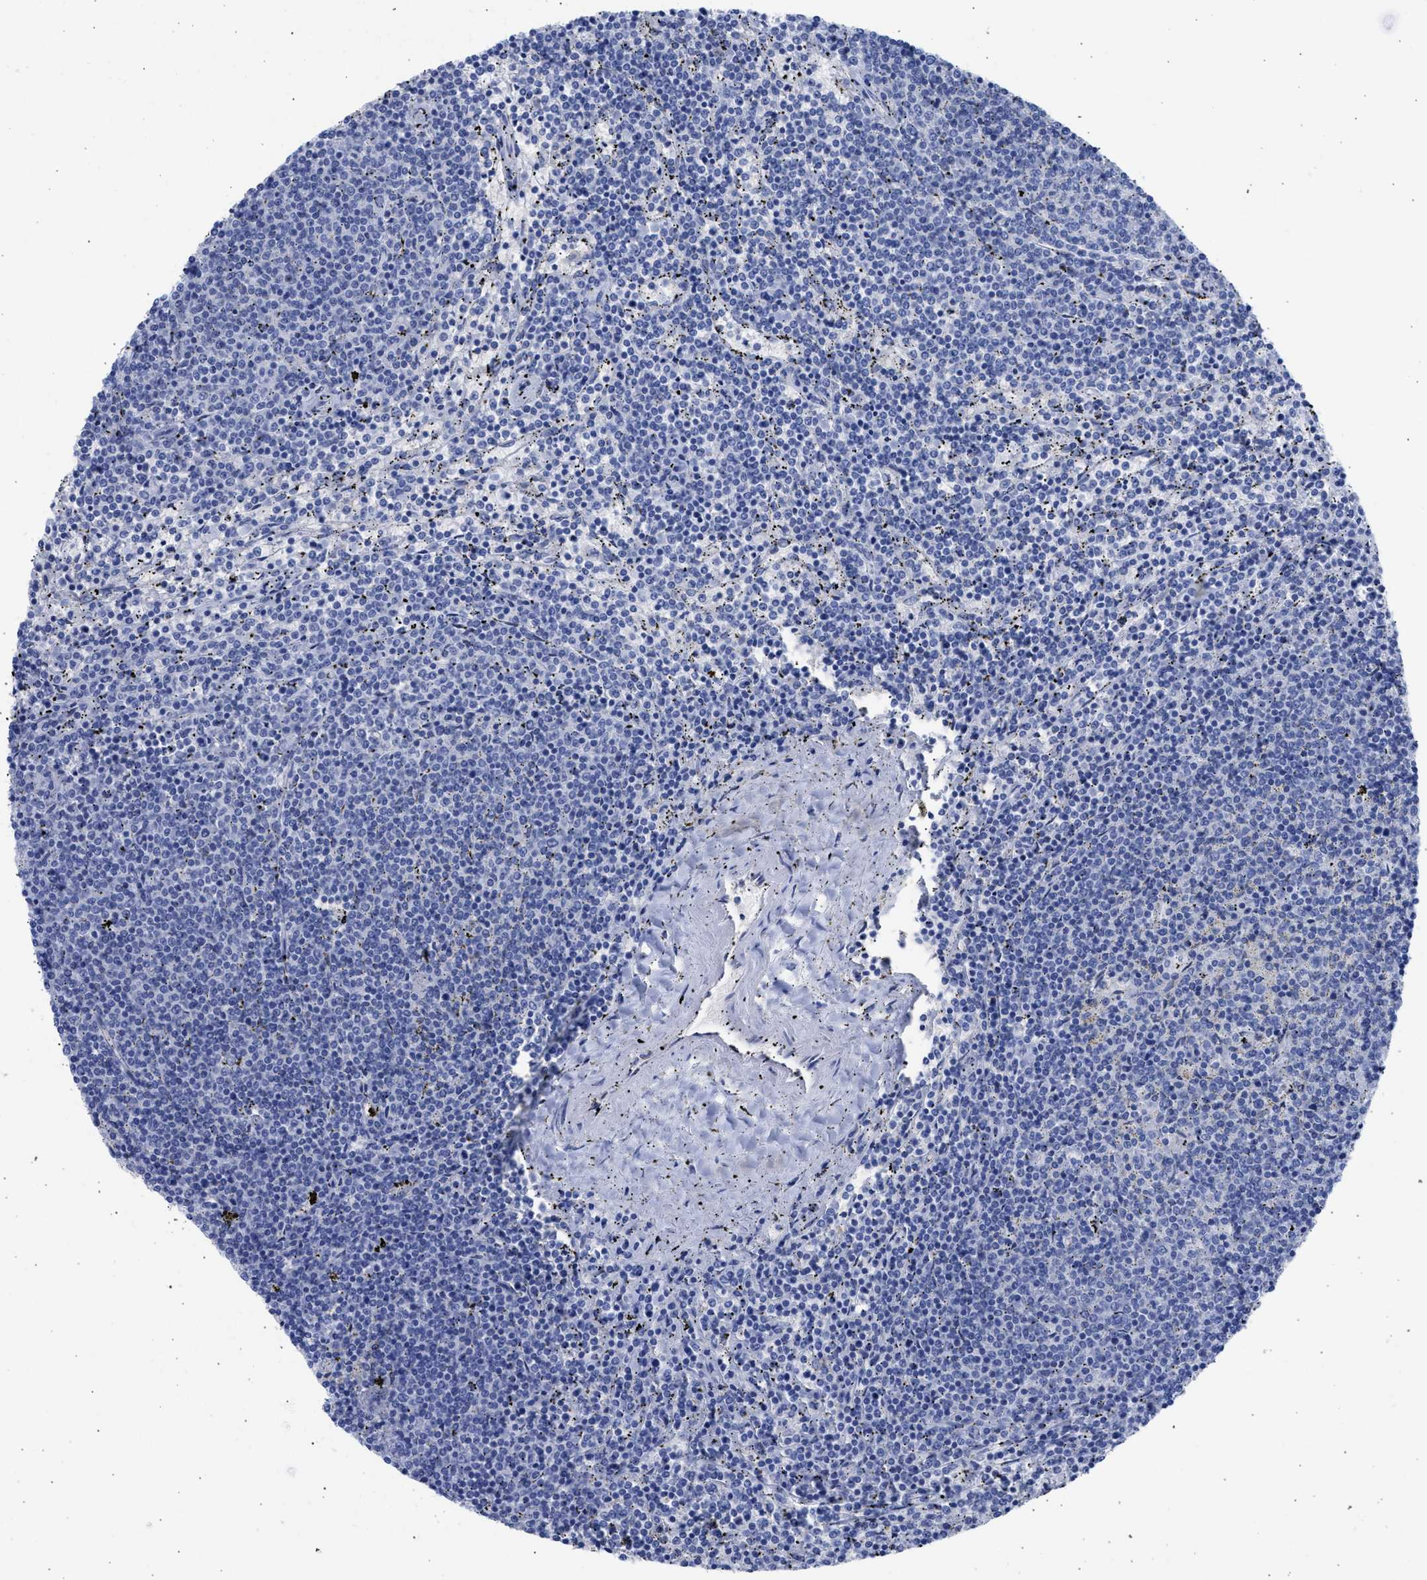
{"staining": {"intensity": "negative", "quantity": "none", "location": "none"}, "tissue": "lymphoma", "cell_type": "Tumor cells", "image_type": "cancer", "snomed": [{"axis": "morphology", "description": "Malignant lymphoma, non-Hodgkin's type, Low grade"}, {"axis": "topography", "description": "Spleen"}], "caption": "Micrograph shows no protein staining in tumor cells of low-grade malignant lymphoma, non-Hodgkin's type tissue.", "gene": "RSPH1", "patient": {"sex": "female", "age": 50}}